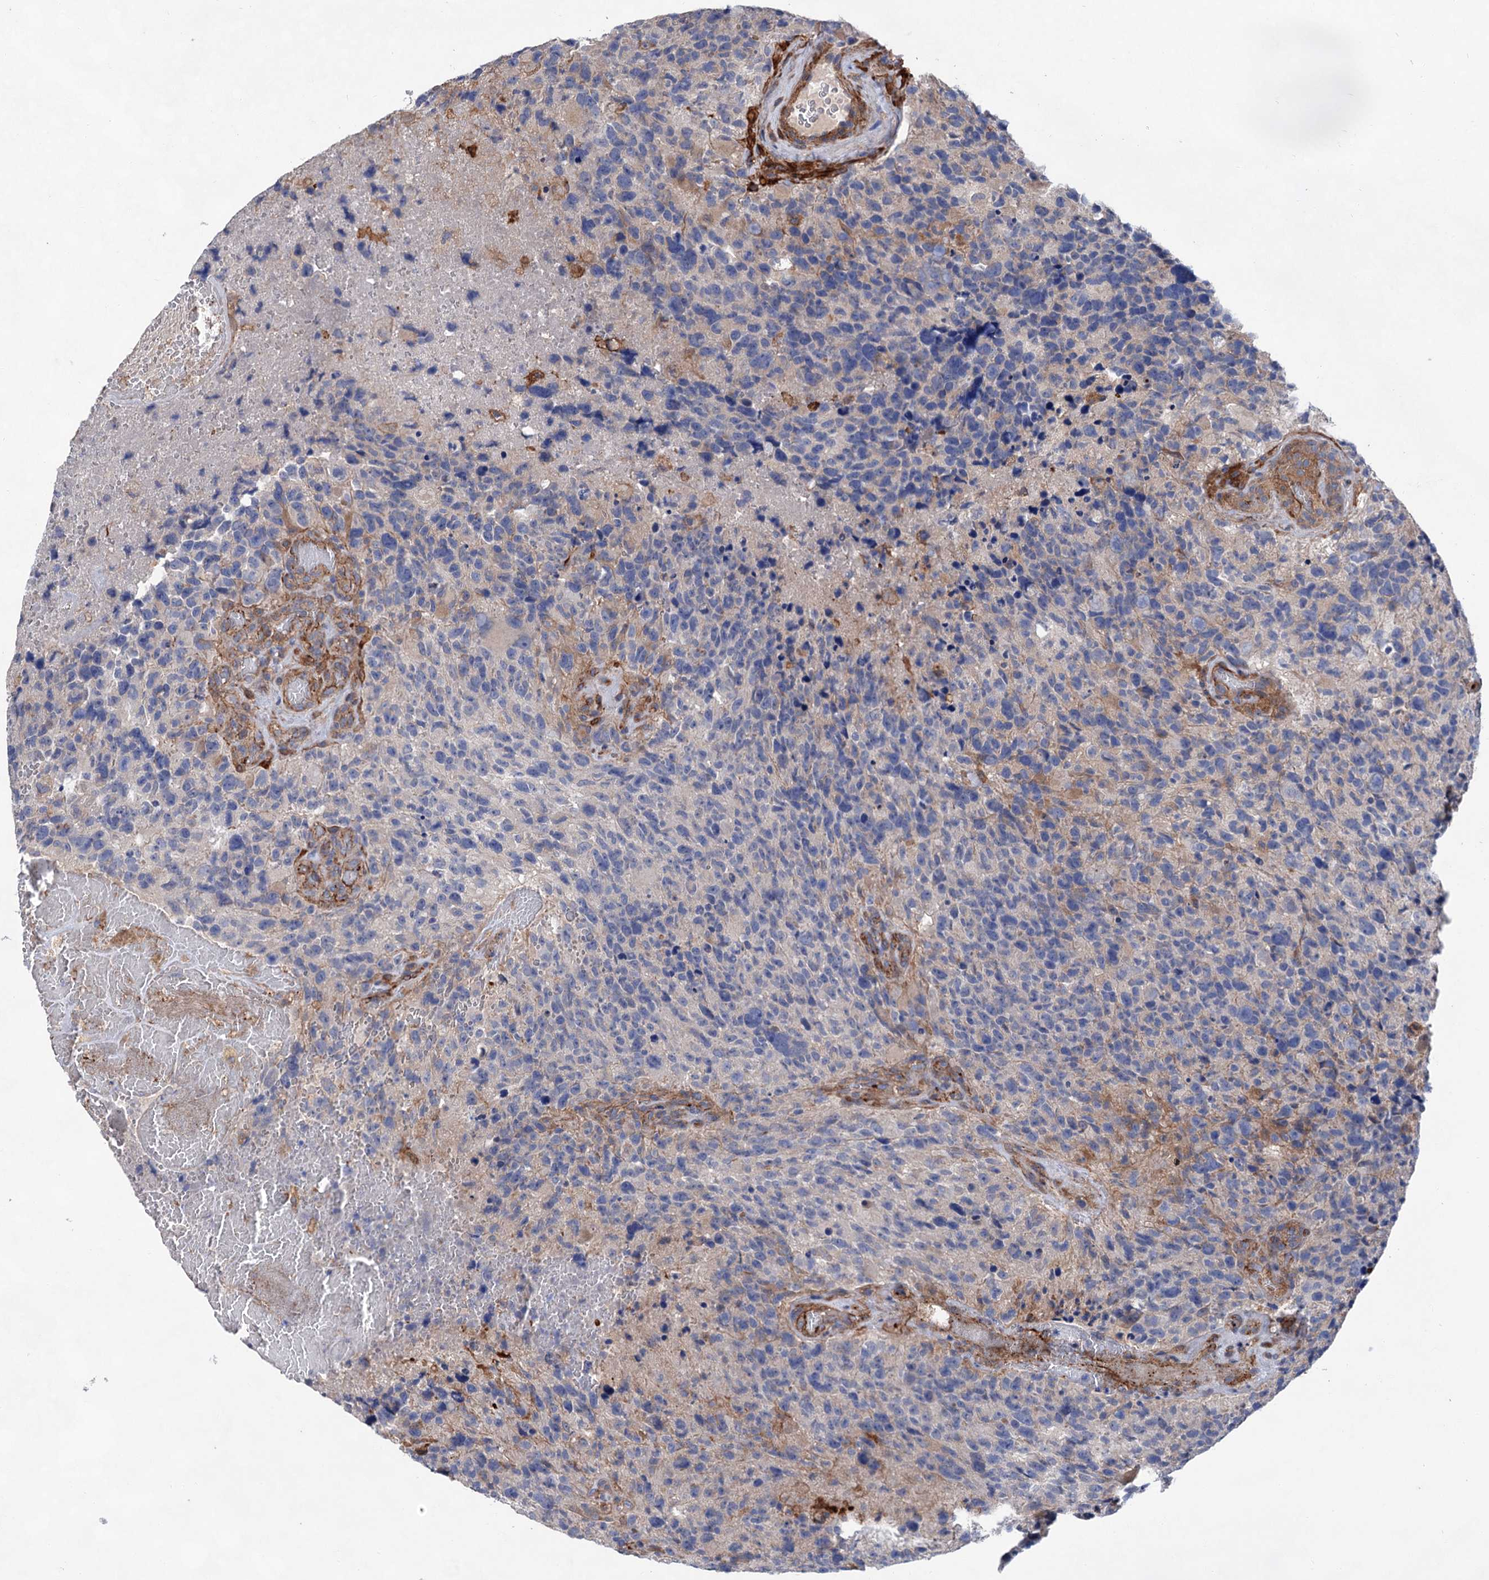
{"staining": {"intensity": "negative", "quantity": "none", "location": "none"}, "tissue": "glioma", "cell_type": "Tumor cells", "image_type": "cancer", "snomed": [{"axis": "morphology", "description": "Glioma, malignant, High grade"}, {"axis": "topography", "description": "Brain"}], "caption": "Immunohistochemical staining of human malignant high-grade glioma reveals no significant expression in tumor cells. Brightfield microscopy of IHC stained with DAB (brown) and hematoxylin (blue), captured at high magnification.", "gene": "TMTC3", "patient": {"sex": "male", "age": 69}}